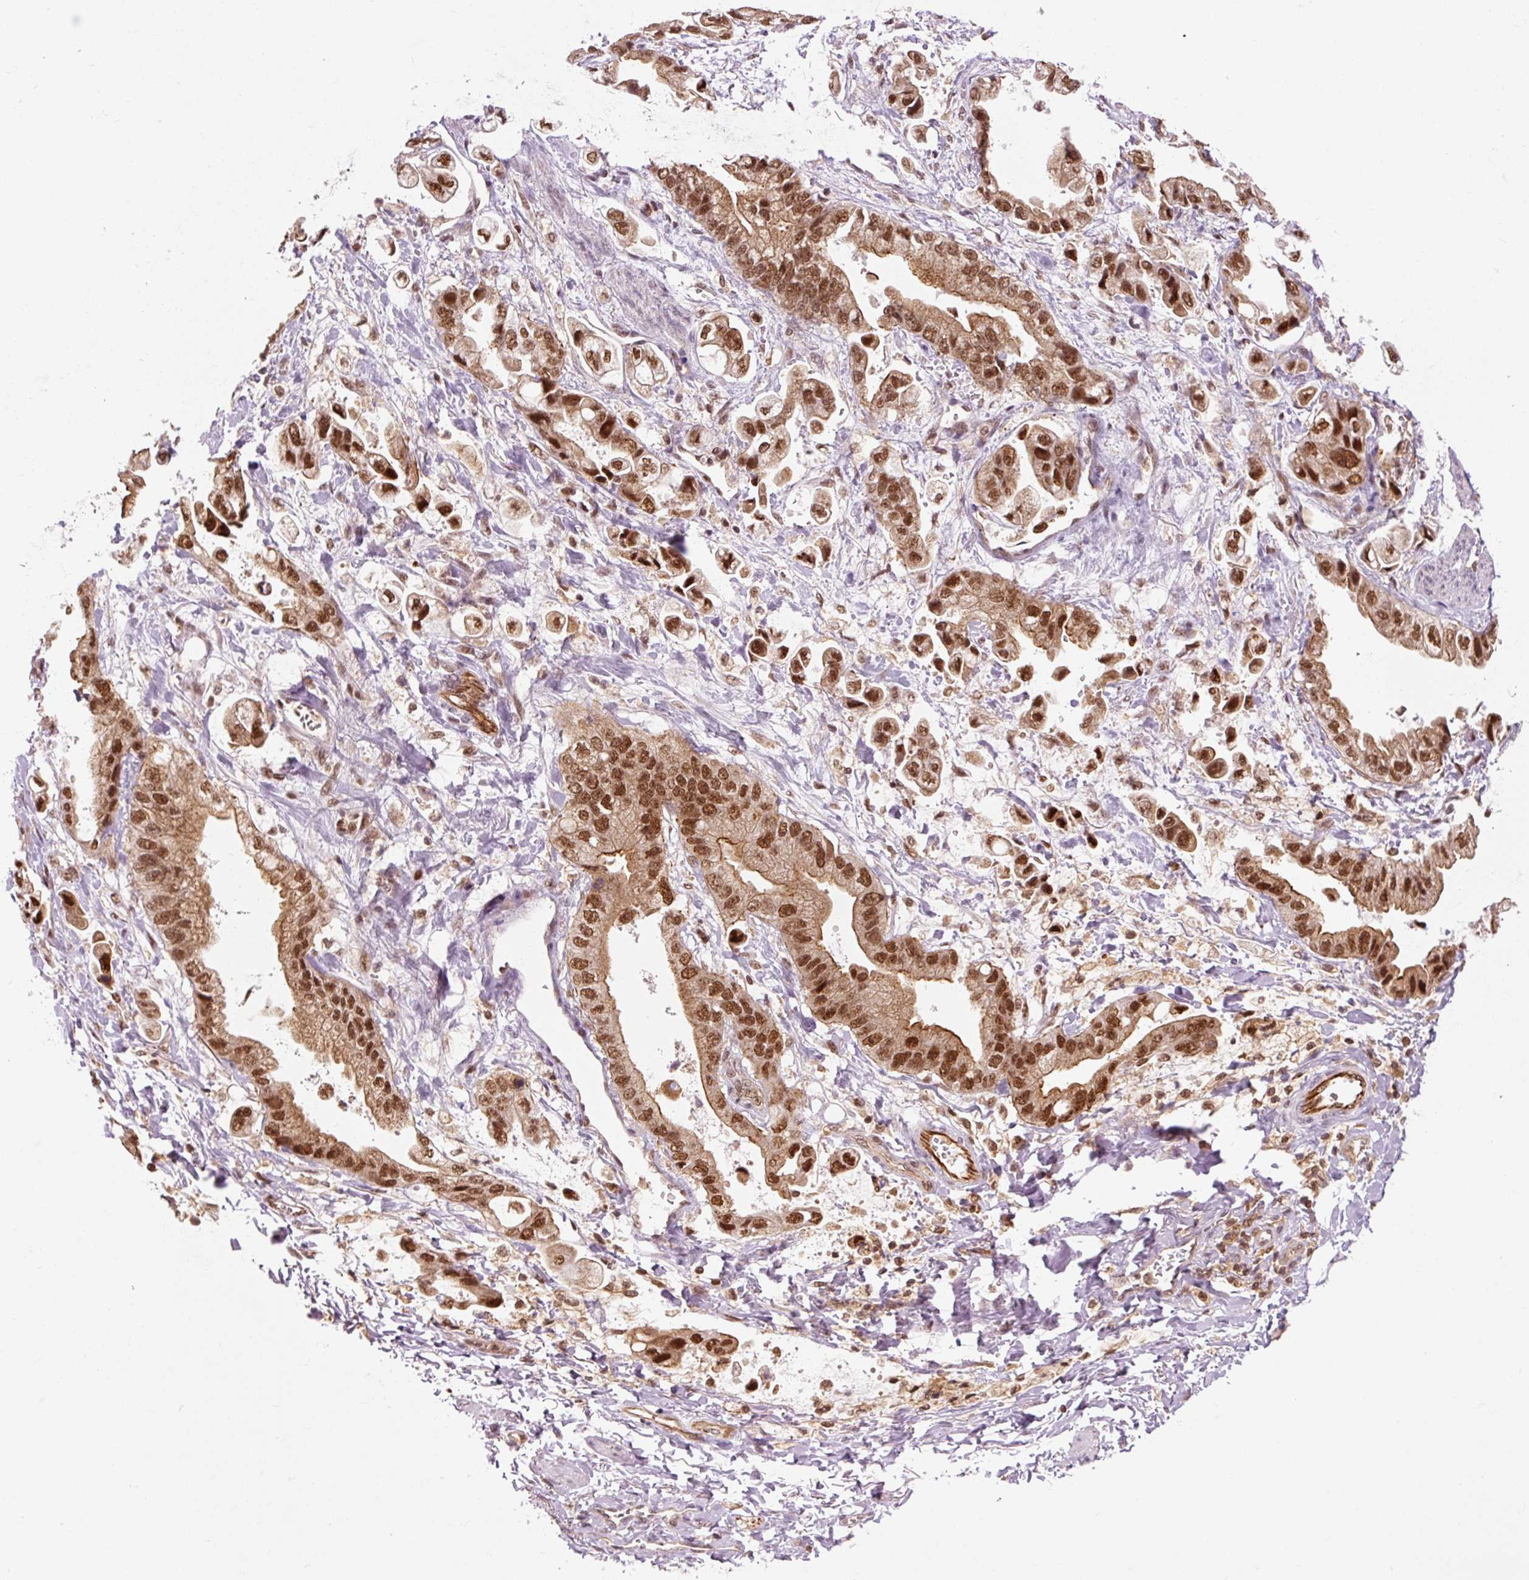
{"staining": {"intensity": "strong", "quantity": ">75%", "location": "cytoplasmic/membranous,nuclear"}, "tissue": "stomach cancer", "cell_type": "Tumor cells", "image_type": "cancer", "snomed": [{"axis": "morphology", "description": "Adenocarcinoma, NOS"}, {"axis": "topography", "description": "Stomach"}], "caption": "IHC image of human stomach cancer (adenocarcinoma) stained for a protein (brown), which demonstrates high levels of strong cytoplasmic/membranous and nuclear positivity in about >75% of tumor cells.", "gene": "CSTF1", "patient": {"sex": "male", "age": 62}}